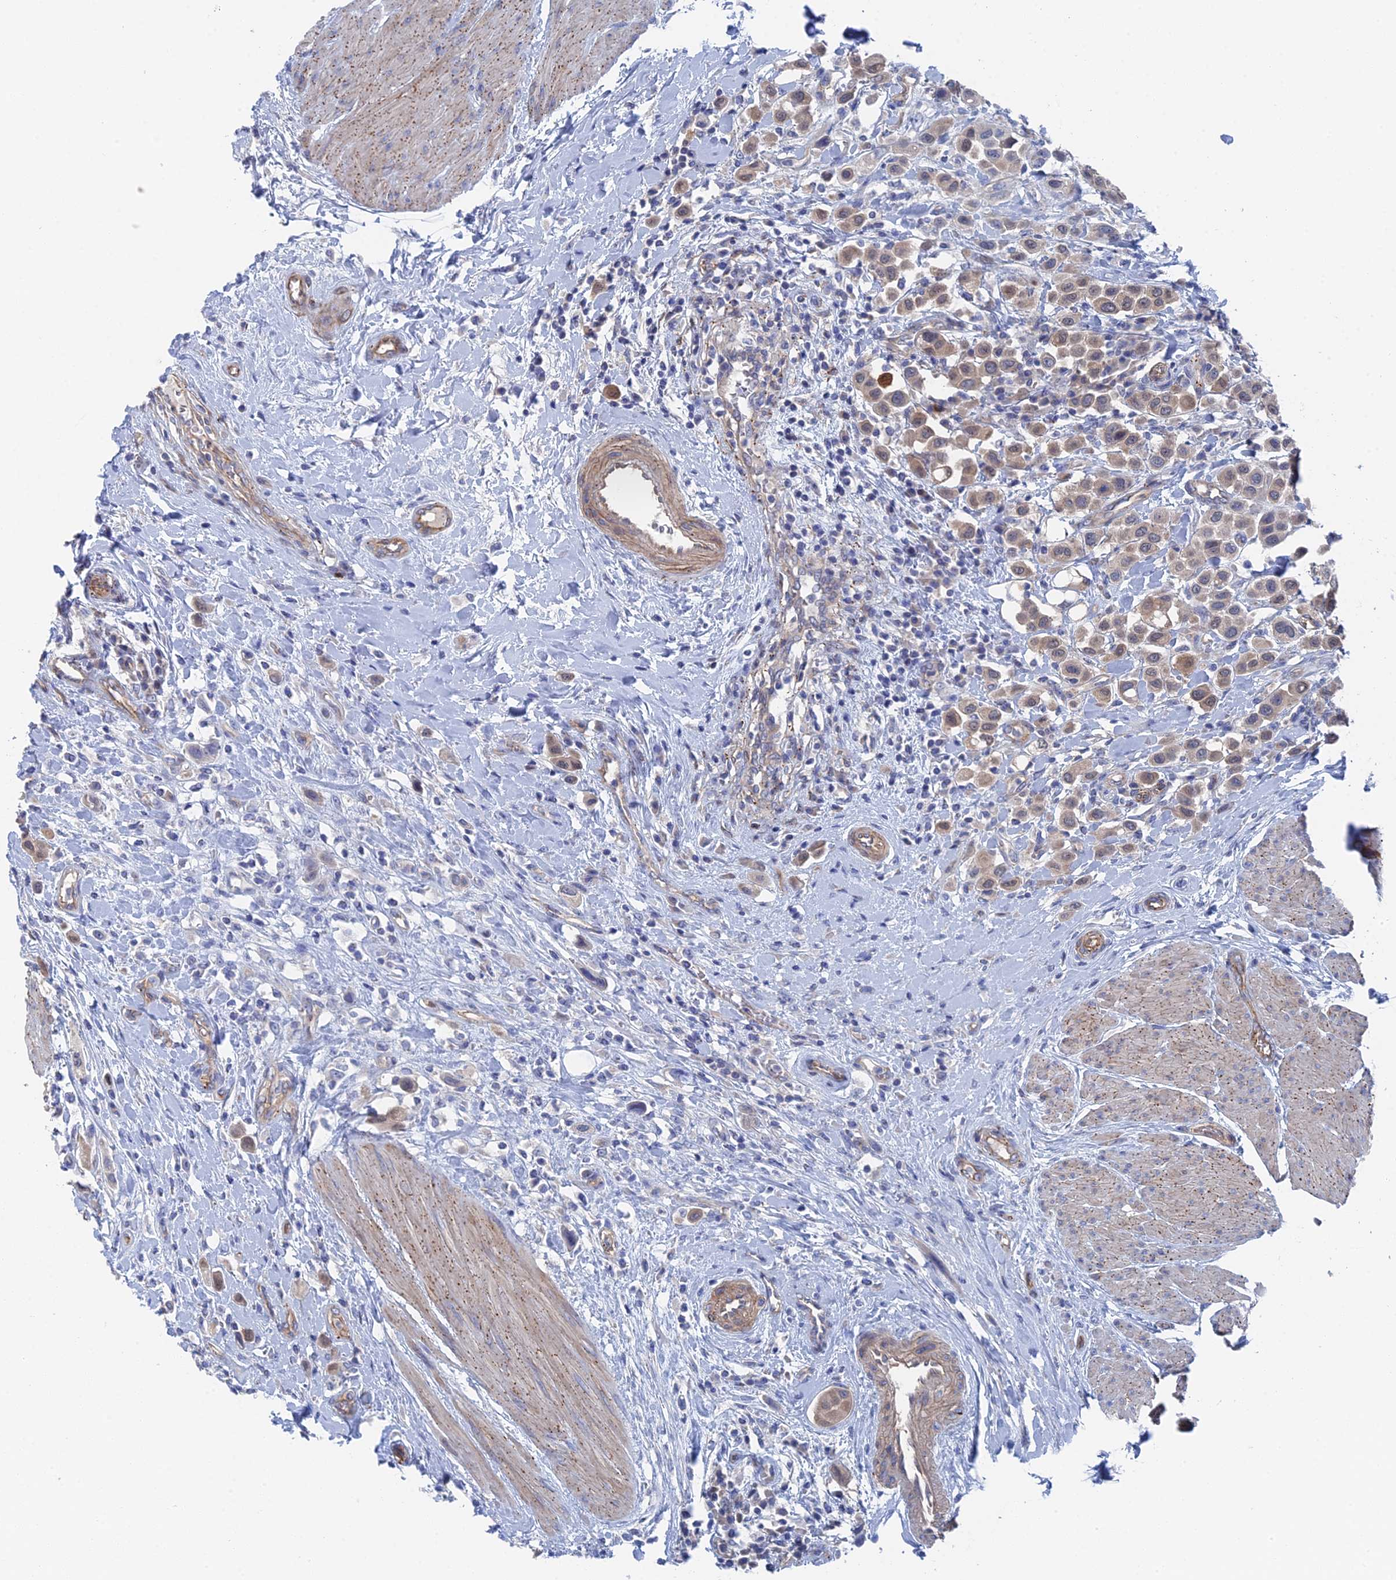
{"staining": {"intensity": "weak", "quantity": "25%-75%", "location": "cytoplasmic/membranous"}, "tissue": "urothelial cancer", "cell_type": "Tumor cells", "image_type": "cancer", "snomed": [{"axis": "morphology", "description": "Urothelial carcinoma, High grade"}, {"axis": "topography", "description": "Urinary bladder"}], "caption": "Immunohistochemical staining of human urothelial cancer demonstrates low levels of weak cytoplasmic/membranous protein positivity in about 25%-75% of tumor cells.", "gene": "MTHFSD", "patient": {"sex": "male", "age": 50}}